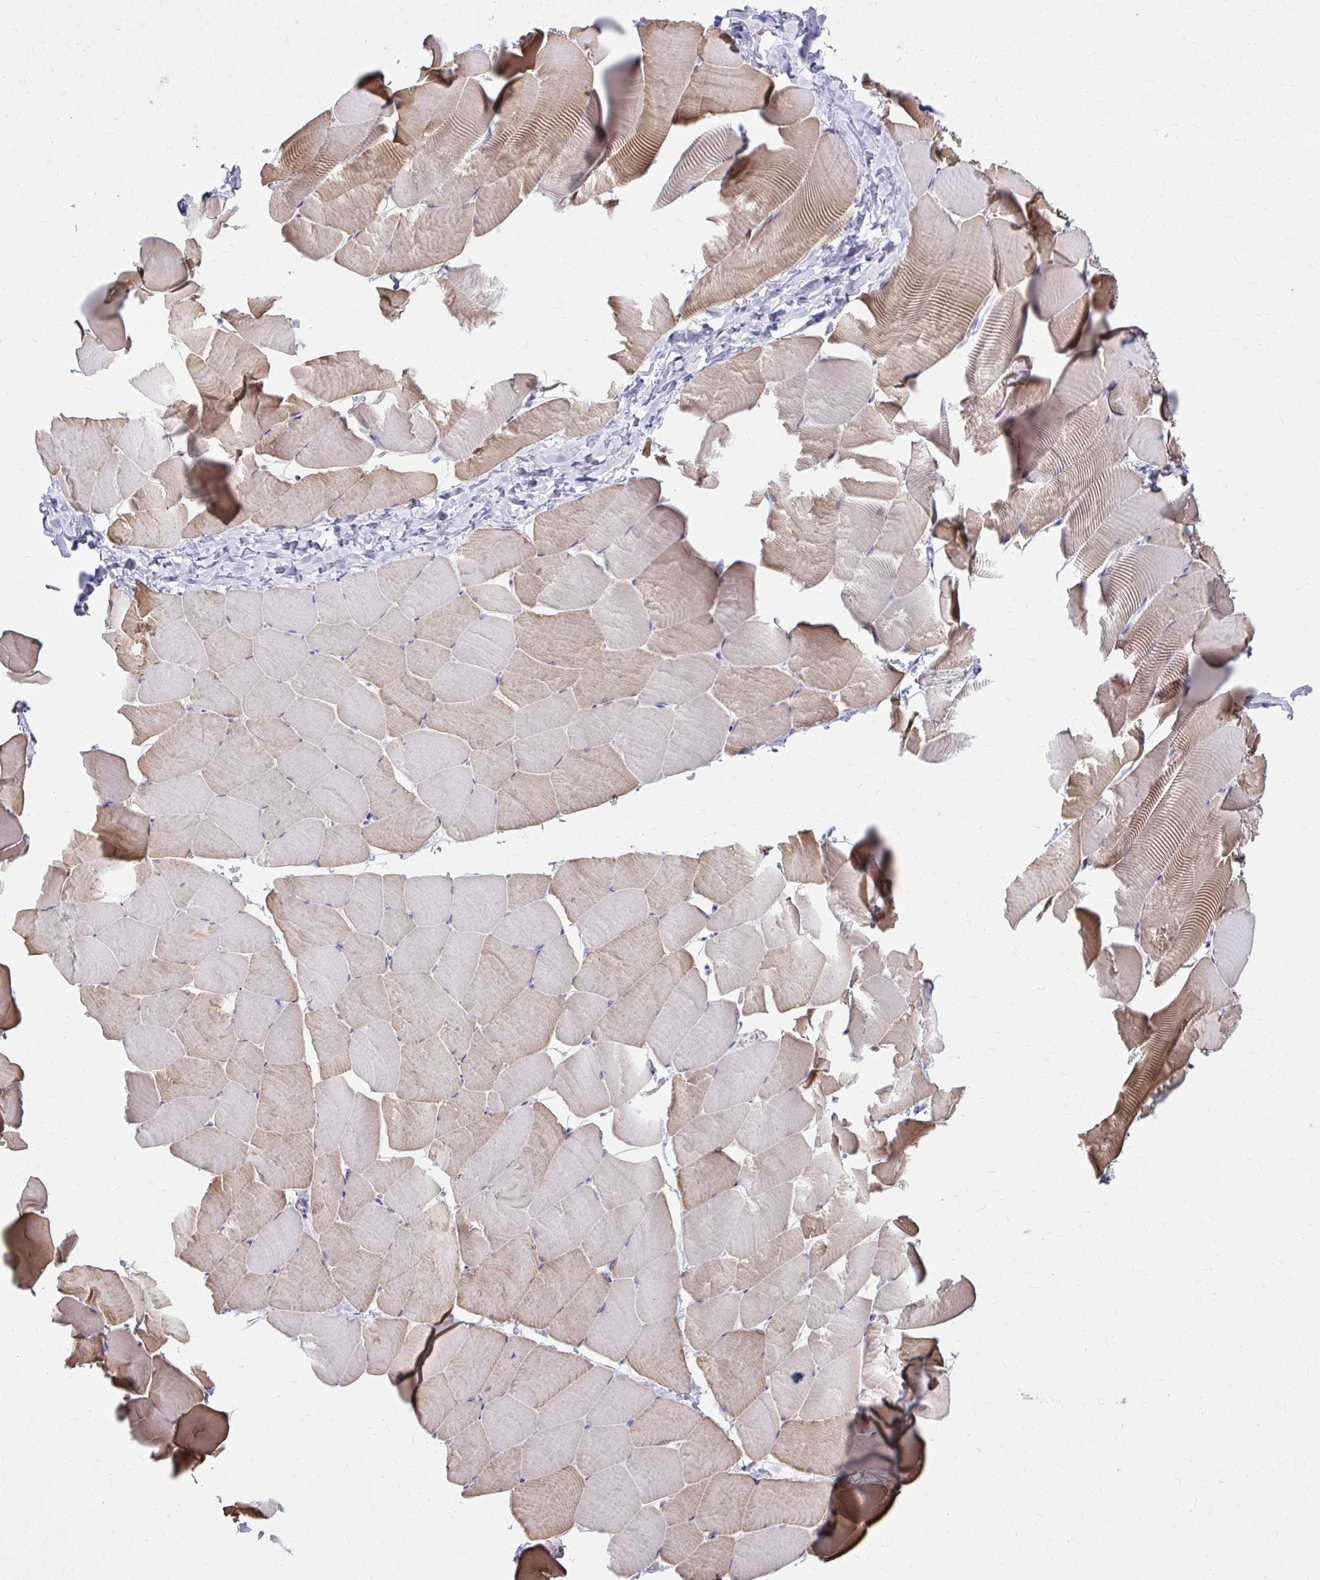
{"staining": {"intensity": "moderate", "quantity": "25%-75%", "location": "cytoplasmic/membranous"}, "tissue": "skeletal muscle", "cell_type": "Myocytes", "image_type": "normal", "snomed": [{"axis": "morphology", "description": "Normal tissue, NOS"}, {"axis": "topography", "description": "Skeletal muscle"}], "caption": "IHC of normal skeletal muscle exhibits medium levels of moderate cytoplasmic/membranous positivity in approximately 25%-75% of myocytes.", "gene": "LRRC4B", "patient": {"sex": "male", "age": 25}}